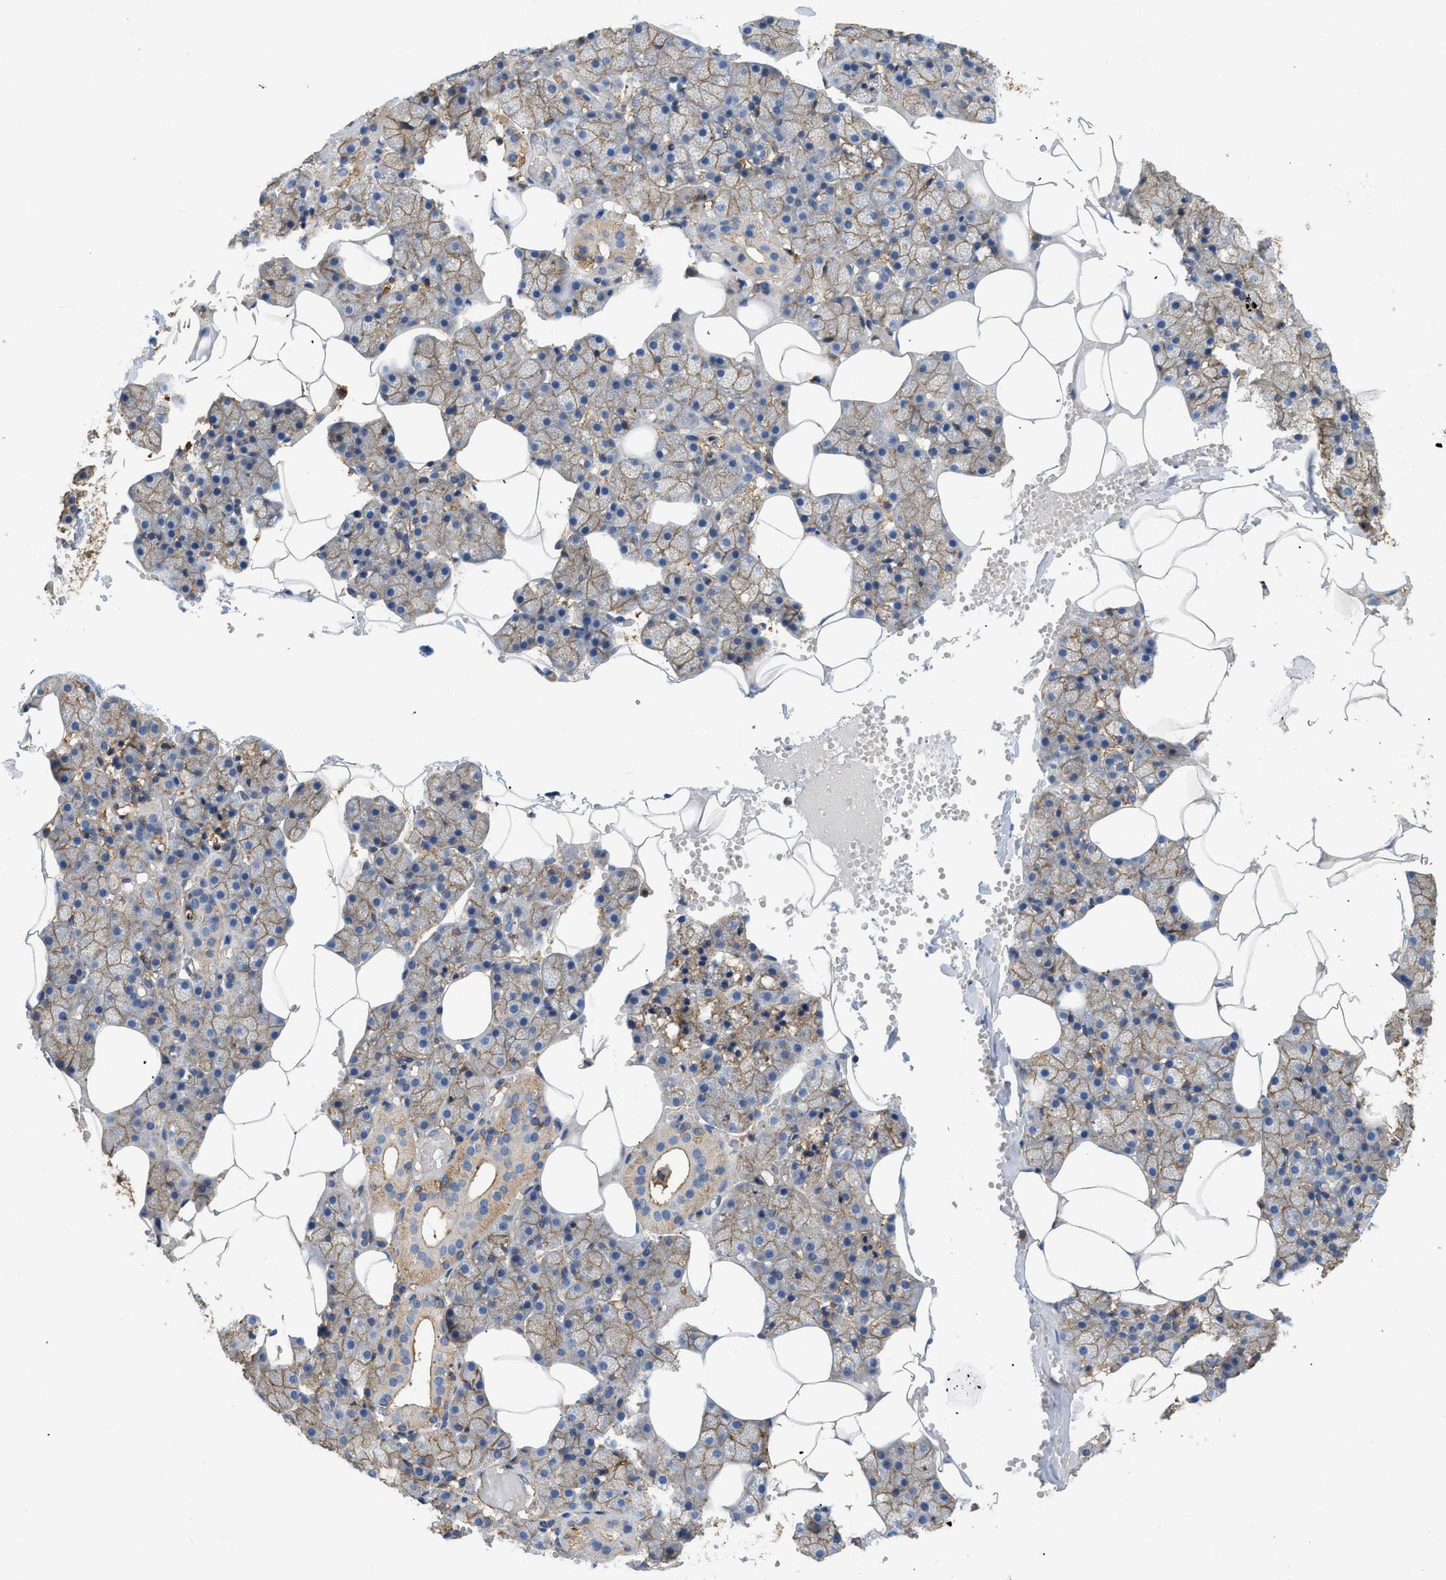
{"staining": {"intensity": "moderate", "quantity": ">75%", "location": "cytoplasmic/membranous"}, "tissue": "salivary gland", "cell_type": "Glandular cells", "image_type": "normal", "snomed": [{"axis": "morphology", "description": "Normal tissue, NOS"}, {"axis": "topography", "description": "Salivary gland"}], "caption": "Immunohistochemical staining of benign salivary gland exhibits >75% levels of moderate cytoplasmic/membranous protein expression in approximately >75% of glandular cells.", "gene": "GNB4", "patient": {"sex": "male", "age": 62}}